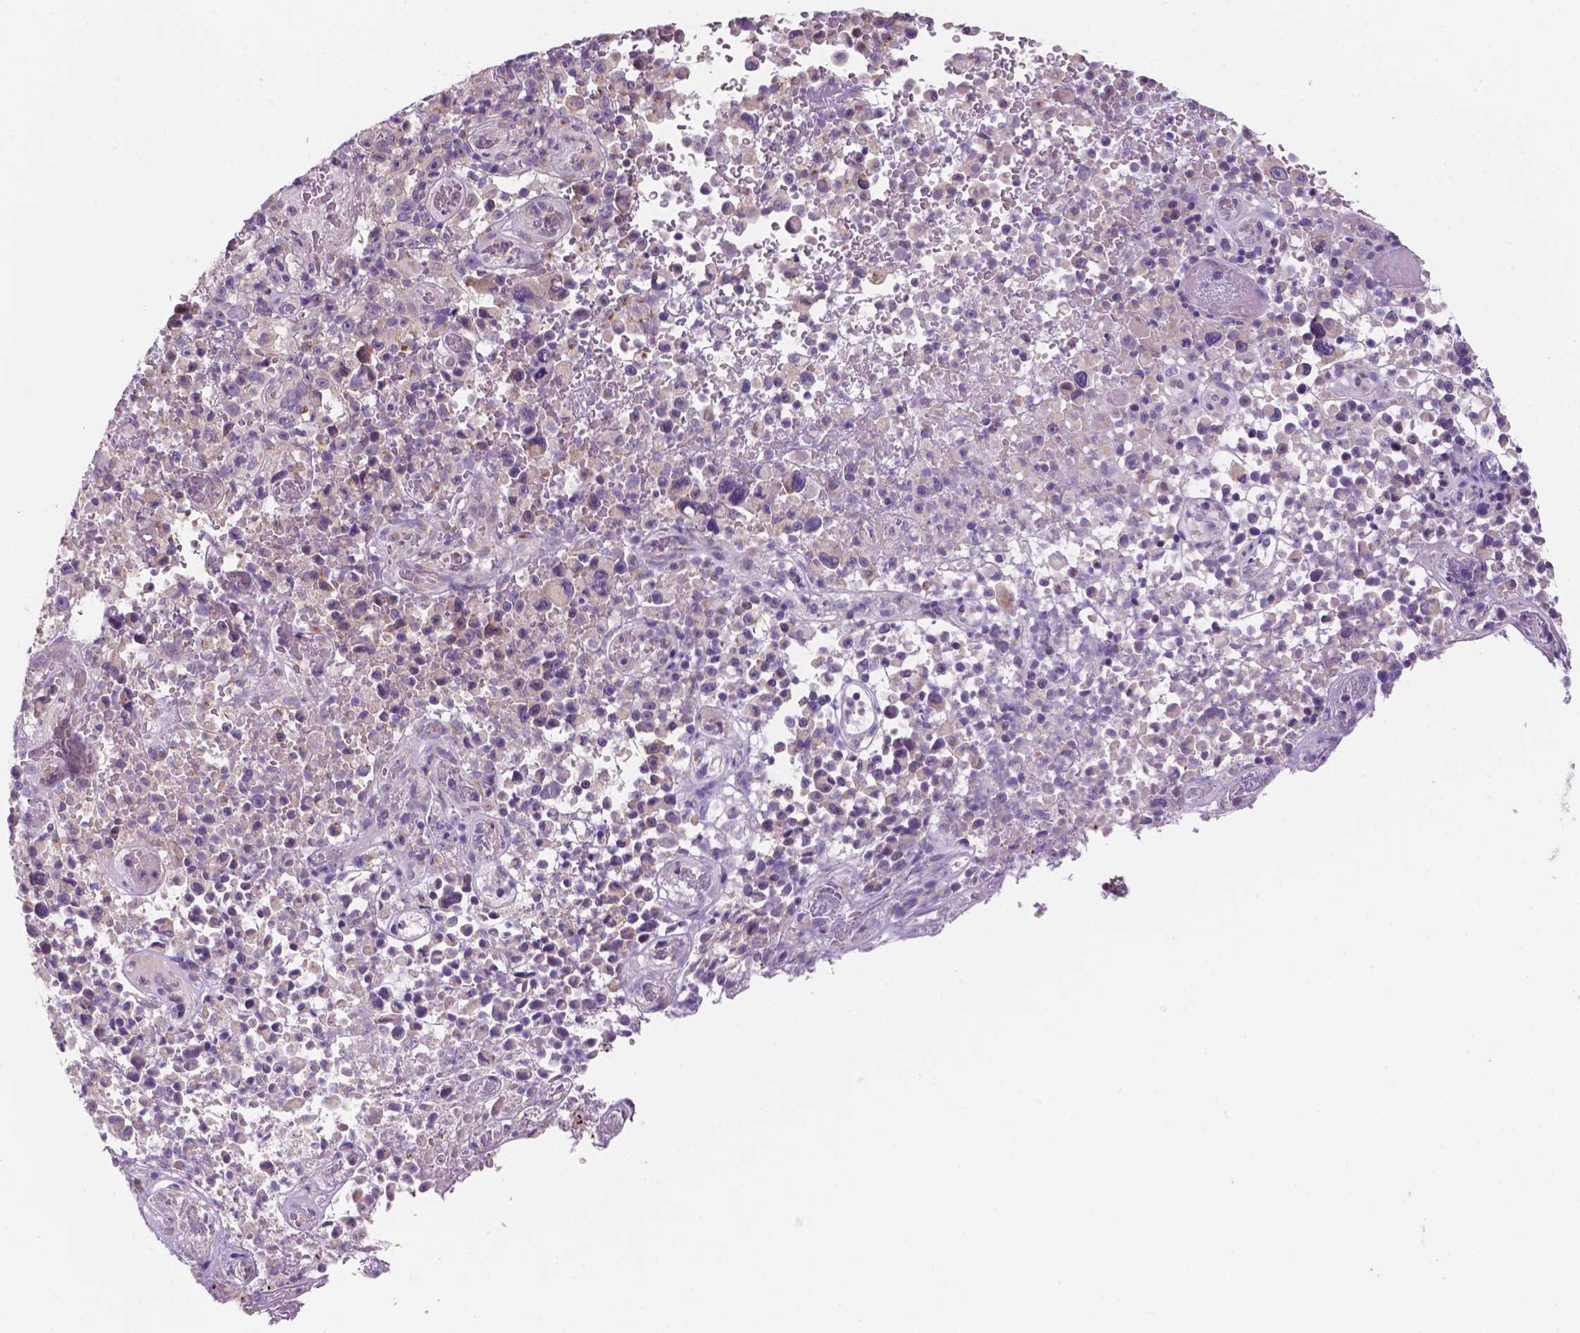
{"staining": {"intensity": "negative", "quantity": "none", "location": "none"}, "tissue": "melanoma", "cell_type": "Tumor cells", "image_type": "cancer", "snomed": [{"axis": "morphology", "description": "Malignant melanoma, NOS"}, {"axis": "topography", "description": "Skin"}], "caption": "Immunohistochemical staining of human malignant melanoma reveals no significant positivity in tumor cells. (DAB (3,3'-diaminobenzidine) IHC with hematoxylin counter stain).", "gene": "MKRN2OS", "patient": {"sex": "female", "age": 82}}